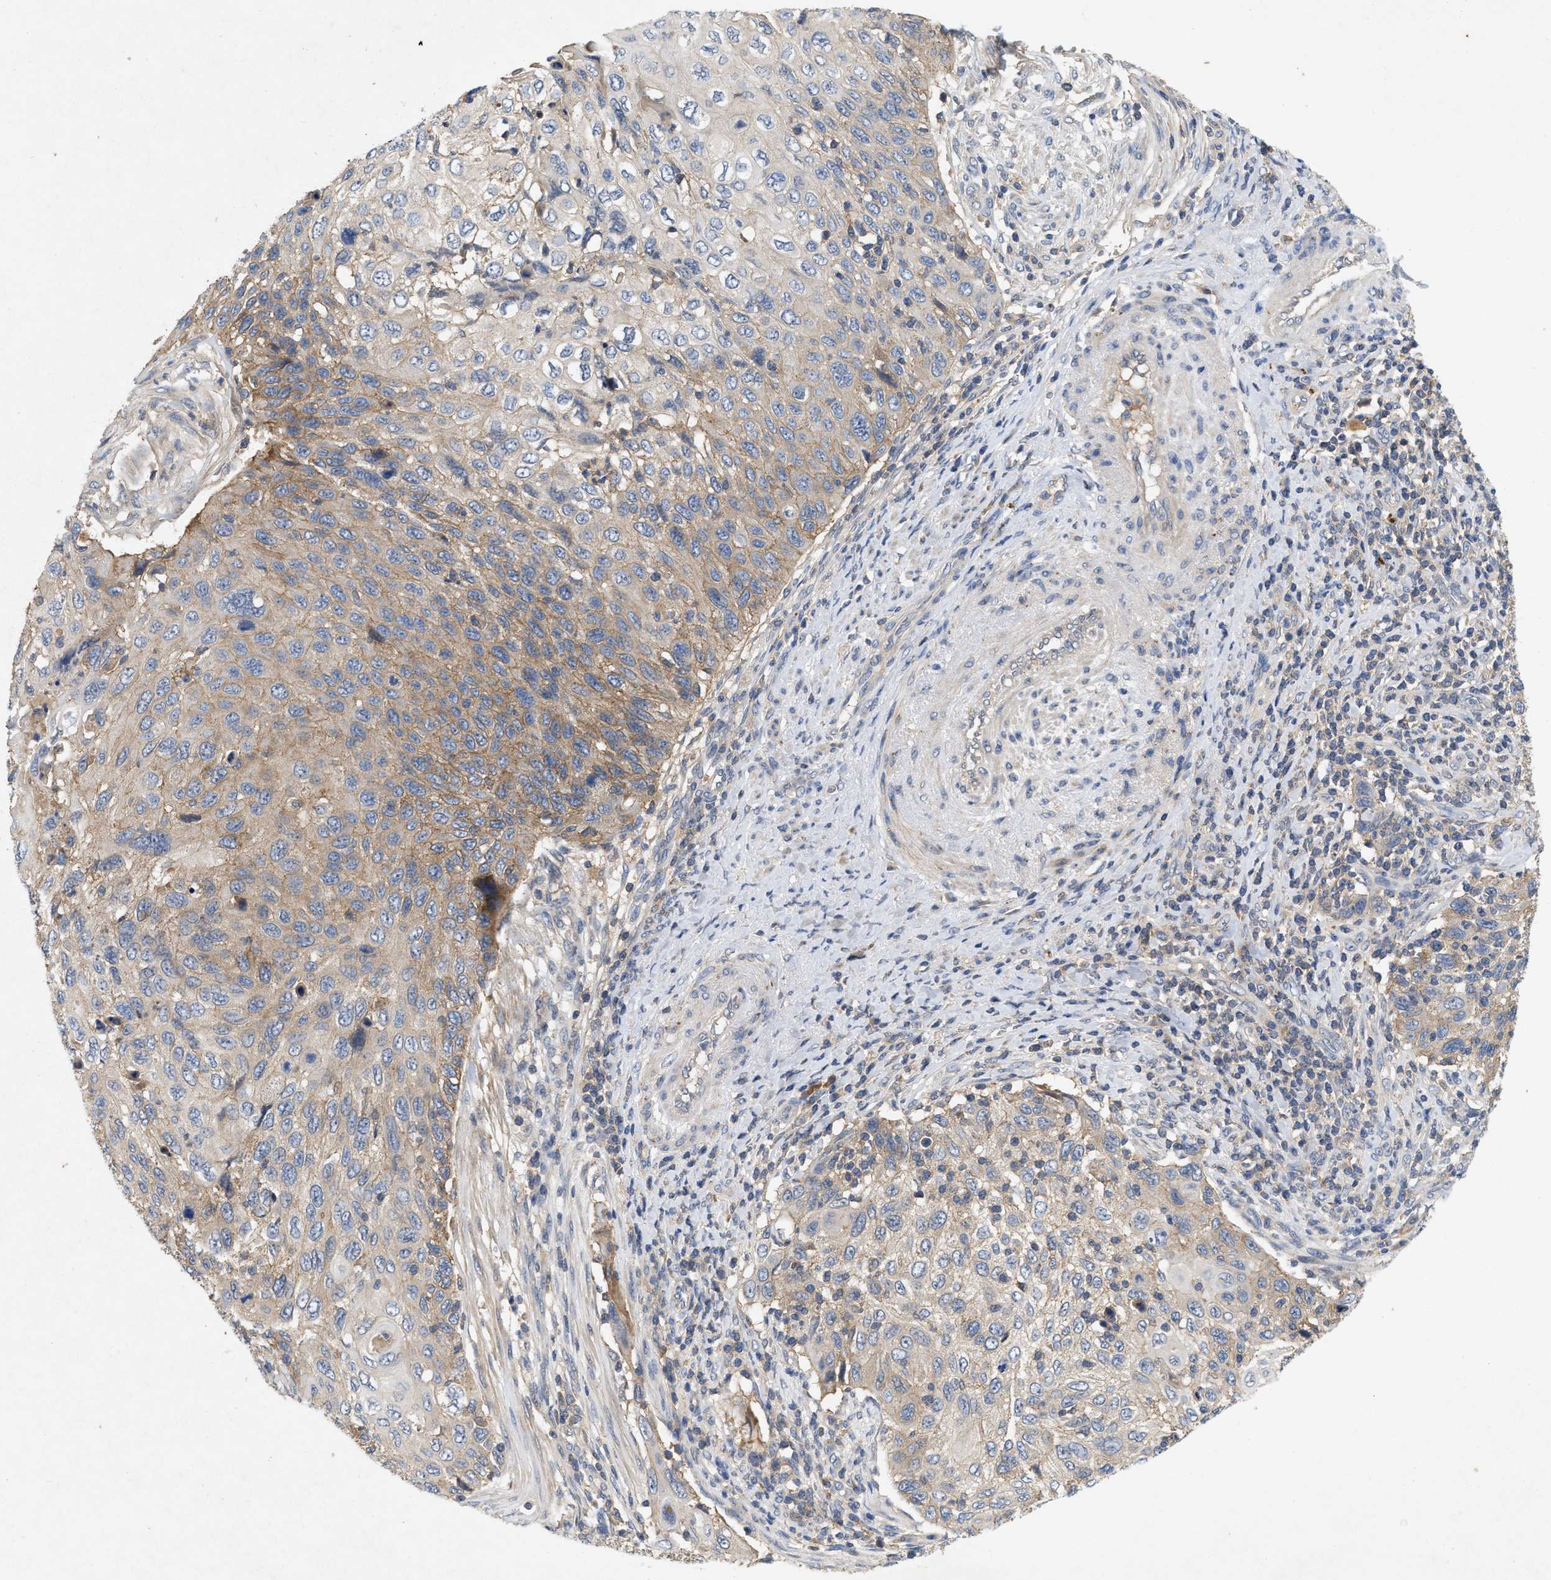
{"staining": {"intensity": "moderate", "quantity": "25%-75%", "location": "cytoplasmic/membranous"}, "tissue": "cervical cancer", "cell_type": "Tumor cells", "image_type": "cancer", "snomed": [{"axis": "morphology", "description": "Squamous cell carcinoma, NOS"}, {"axis": "topography", "description": "Cervix"}], "caption": "Immunohistochemical staining of human cervical squamous cell carcinoma shows medium levels of moderate cytoplasmic/membranous protein expression in about 25%-75% of tumor cells.", "gene": "LPAR2", "patient": {"sex": "female", "age": 70}}